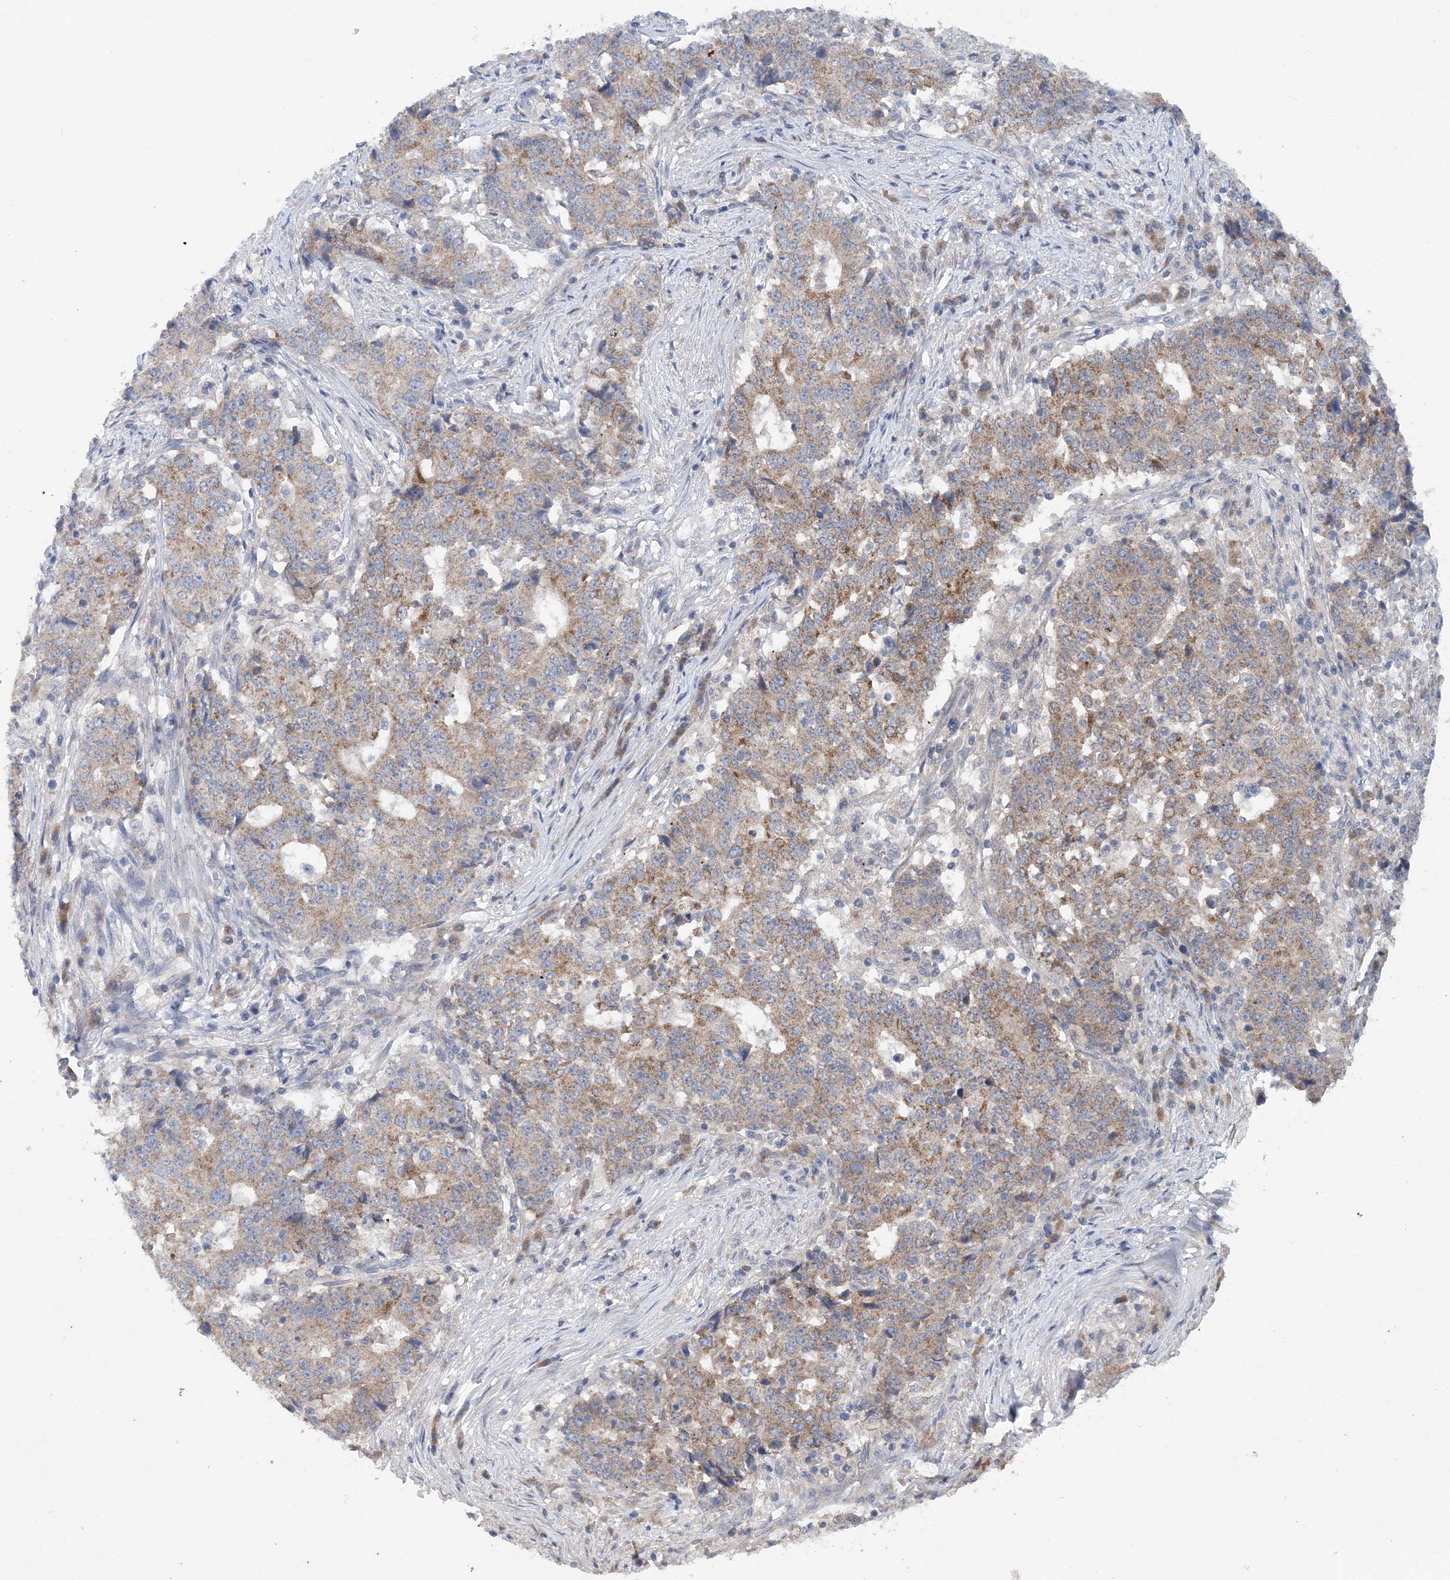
{"staining": {"intensity": "moderate", "quantity": ">75%", "location": "cytoplasmic/membranous"}, "tissue": "stomach cancer", "cell_type": "Tumor cells", "image_type": "cancer", "snomed": [{"axis": "morphology", "description": "Adenocarcinoma, NOS"}, {"axis": "topography", "description": "Stomach"}], "caption": "Human adenocarcinoma (stomach) stained with a brown dye exhibits moderate cytoplasmic/membranous positive expression in approximately >75% of tumor cells.", "gene": "COPE", "patient": {"sex": "male", "age": 59}}